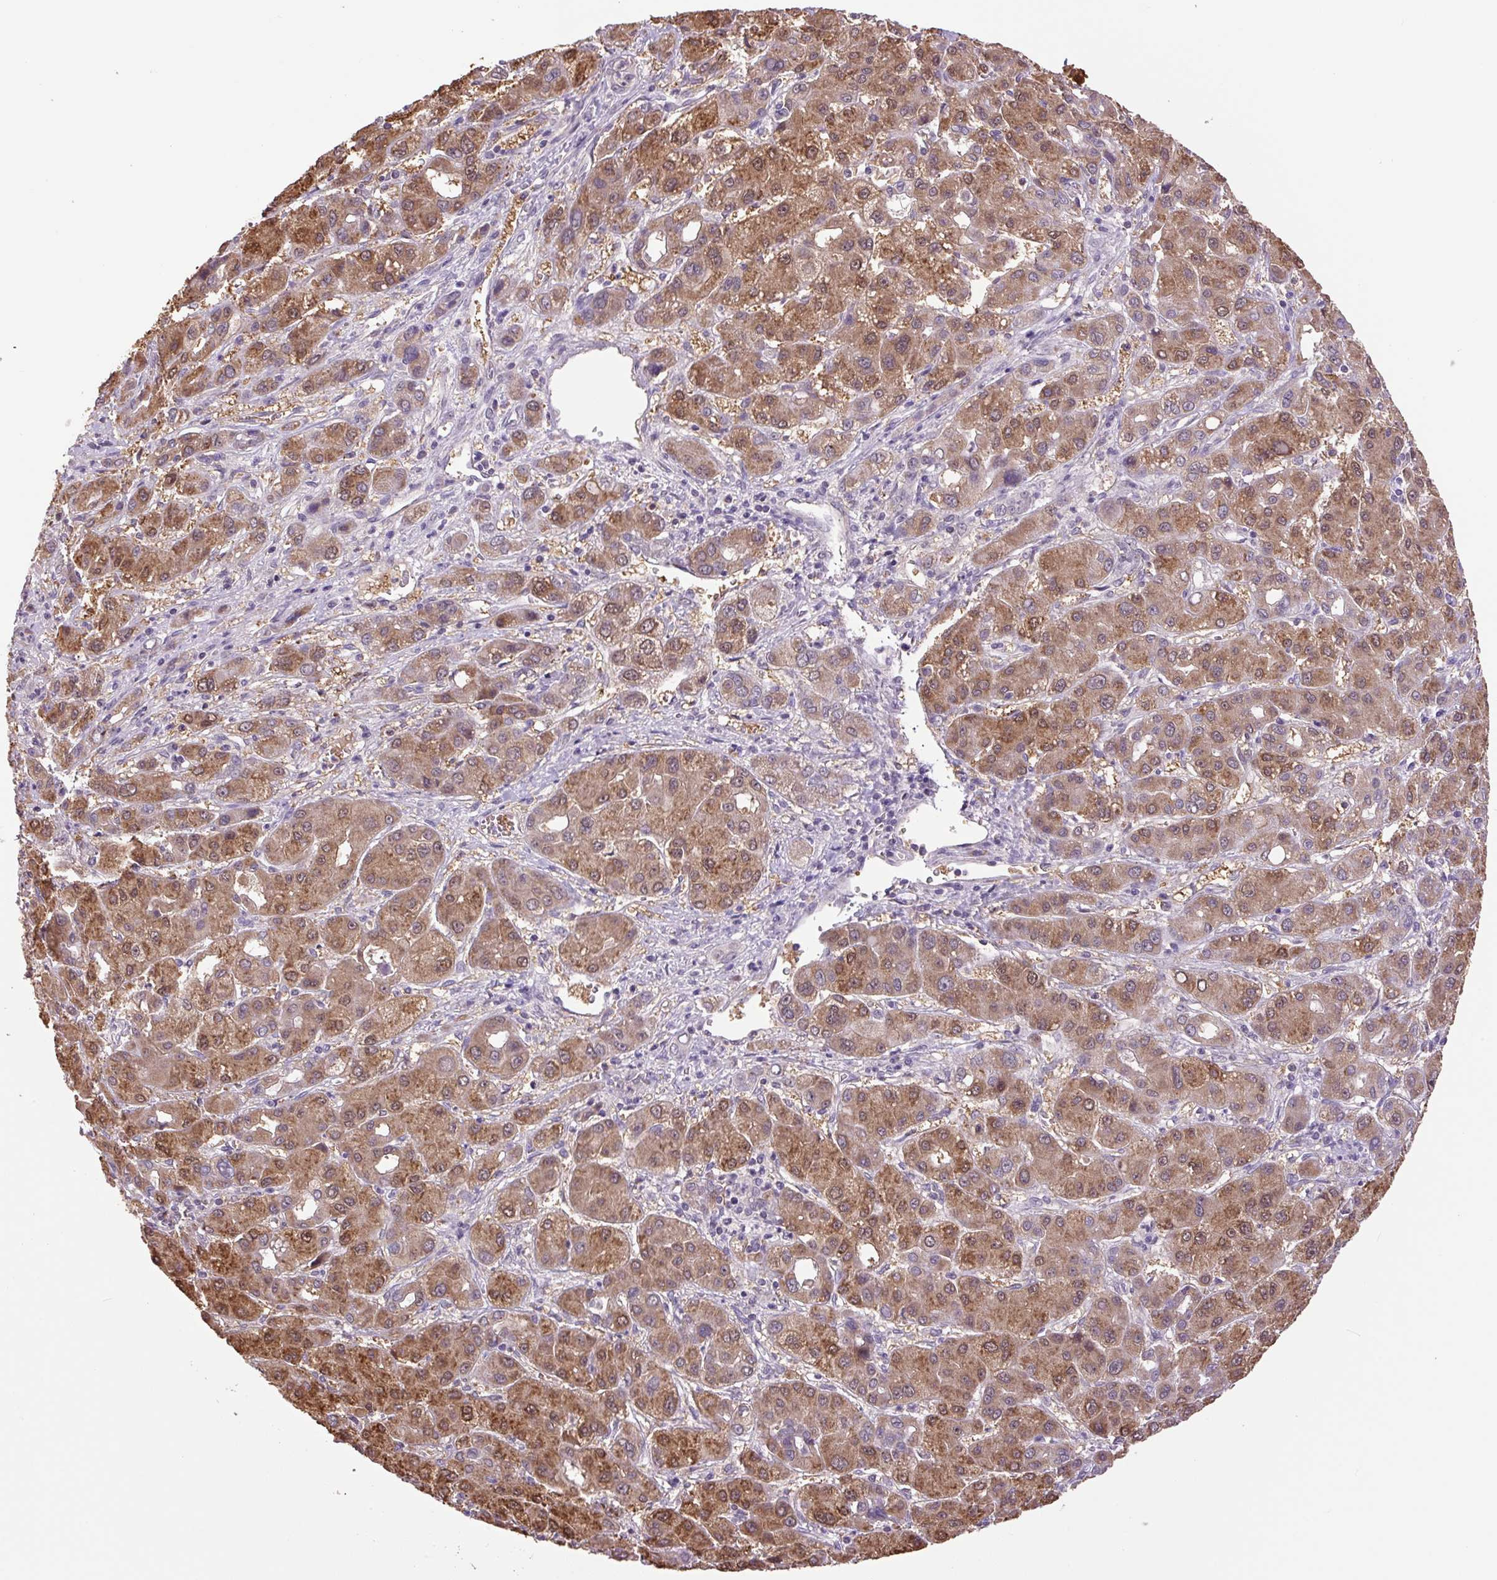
{"staining": {"intensity": "moderate", "quantity": ">75%", "location": "cytoplasmic/membranous,nuclear"}, "tissue": "liver cancer", "cell_type": "Tumor cells", "image_type": "cancer", "snomed": [{"axis": "morphology", "description": "Carcinoma, Hepatocellular, NOS"}, {"axis": "topography", "description": "Liver"}], "caption": "A high-resolution micrograph shows IHC staining of hepatocellular carcinoma (liver), which reveals moderate cytoplasmic/membranous and nuclear staining in about >75% of tumor cells.", "gene": "SGF29", "patient": {"sex": "male", "age": 55}}